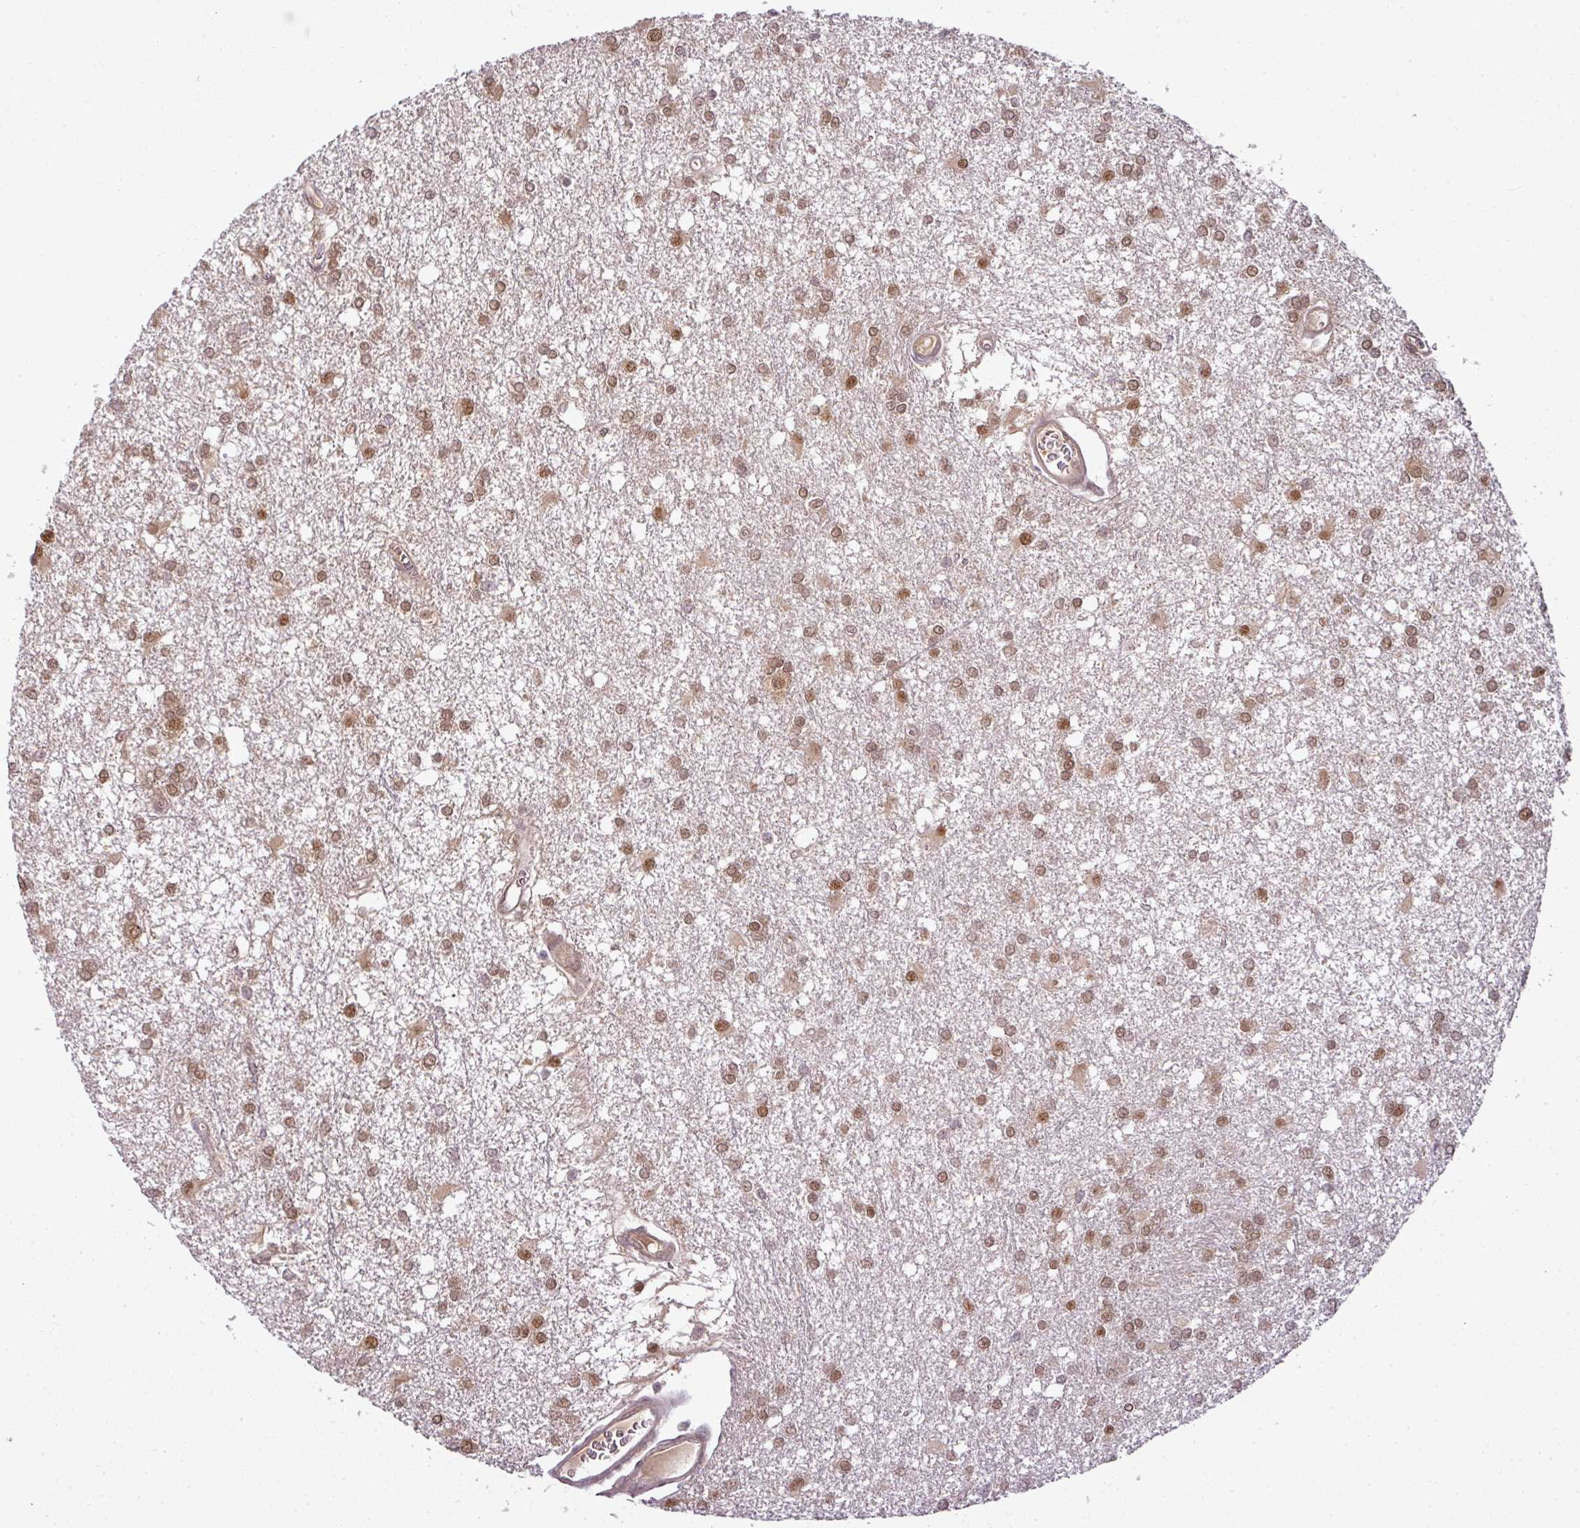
{"staining": {"intensity": "moderate", "quantity": ">75%", "location": "nuclear"}, "tissue": "glioma", "cell_type": "Tumor cells", "image_type": "cancer", "snomed": [{"axis": "morphology", "description": "Glioma, malignant, High grade"}, {"axis": "topography", "description": "Brain"}], "caption": "Immunohistochemical staining of glioma displays moderate nuclear protein expression in approximately >75% of tumor cells. Using DAB (3,3'-diaminobenzidine) (brown) and hematoxylin (blue) stains, captured at high magnification using brightfield microscopy.", "gene": "RBM4B", "patient": {"sex": "male", "age": 48}}